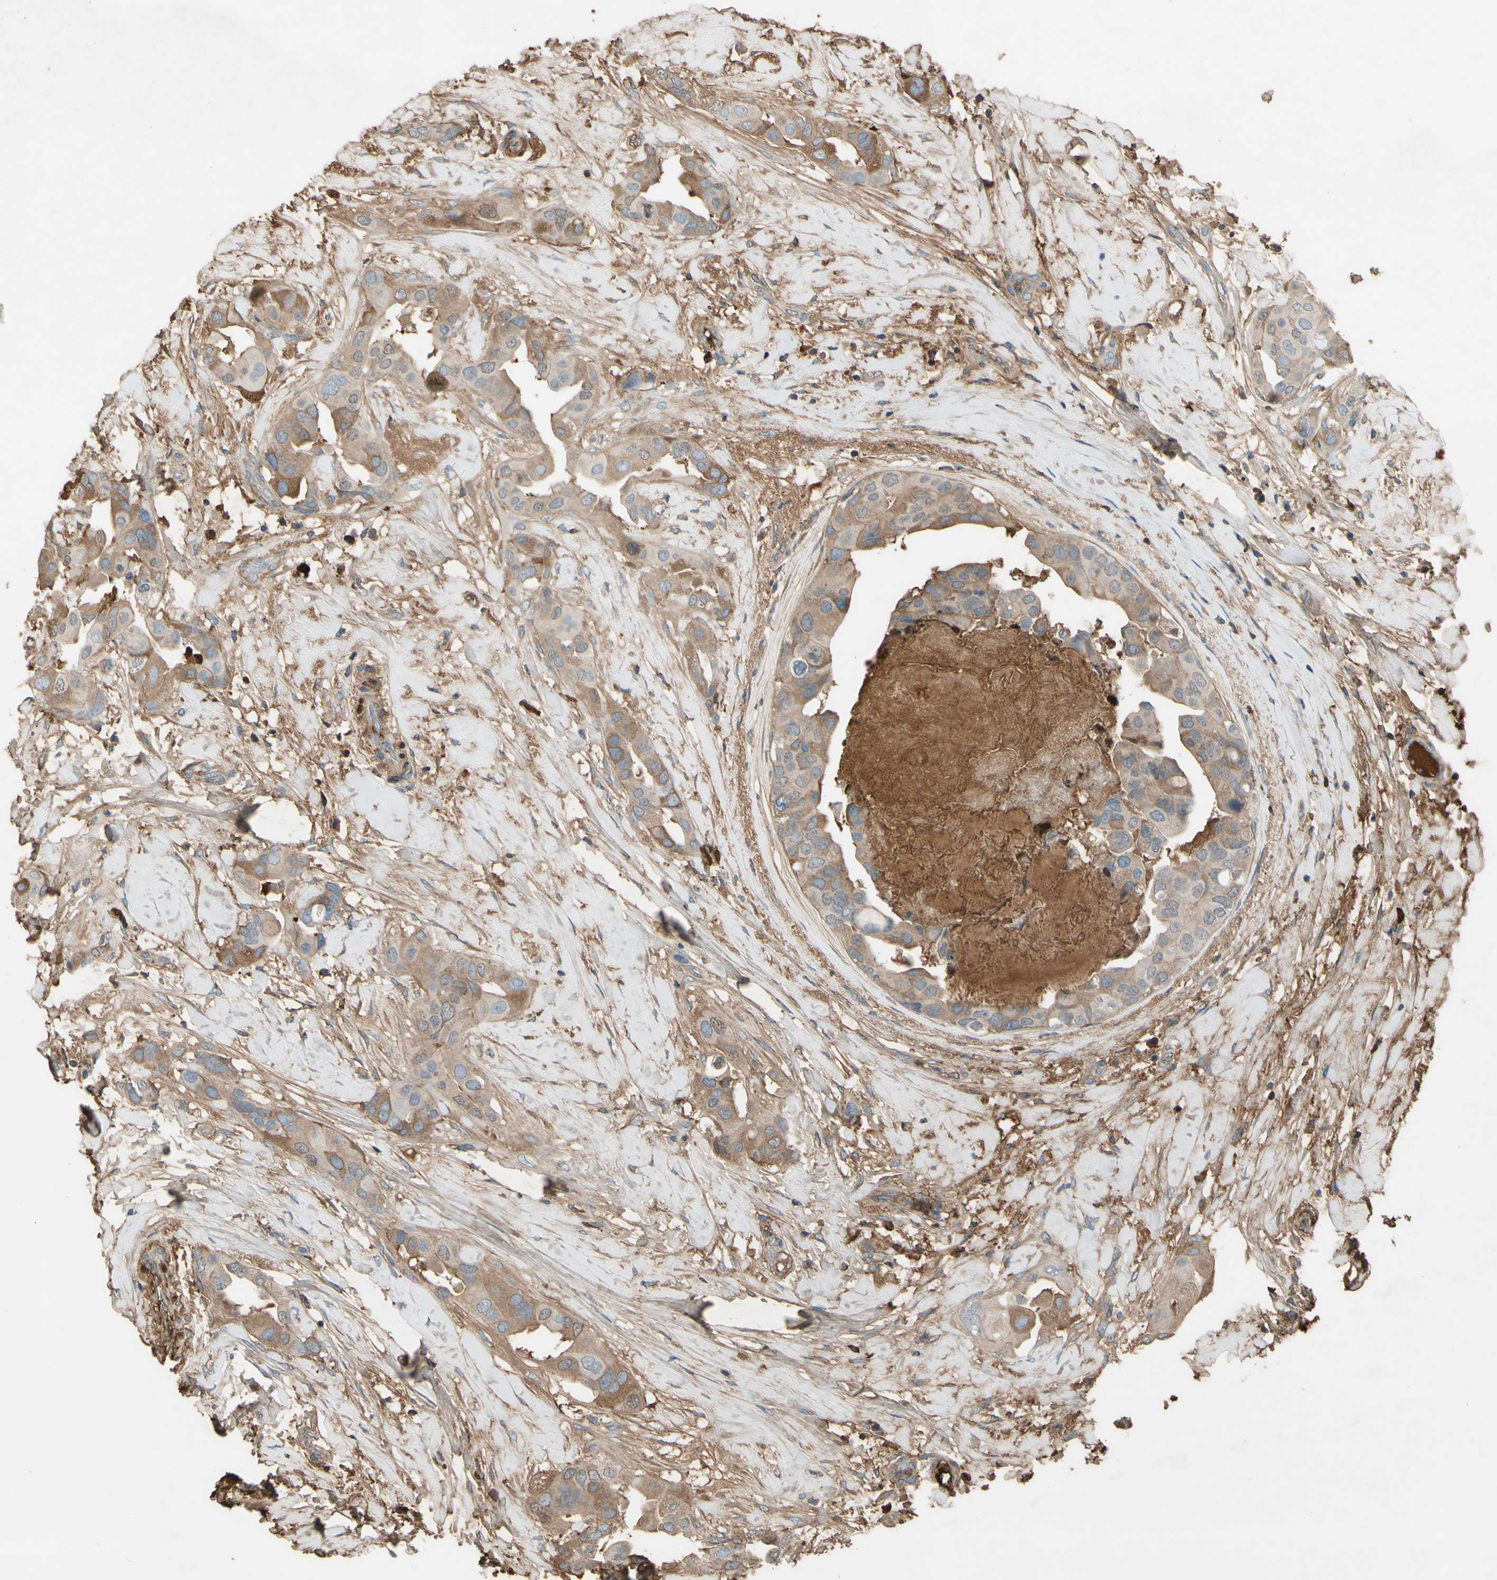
{"staining": {"intensity": "moderate", "quantity": ">75%", "location": "cytoplasmic/membranous"}, "tissue": "breast cancer", "cell_type": "Tumor cells", "image_type": "cancer", "snomed": [{"axis": "morphology", "description": "Duct carcinoma"}, {"axis": "topography", "description": "Breast"}], "caption": "Breast cancer (infiltrating ductal carcinoma) tissue exhibits moderate cytoplasmic/membranous positivity in about >75% of tumor cells (DAB IHC with brightfield microscopy, high magnification).", "gene": "TIMP2", "patient": {"sex": "female", "age": 40}}